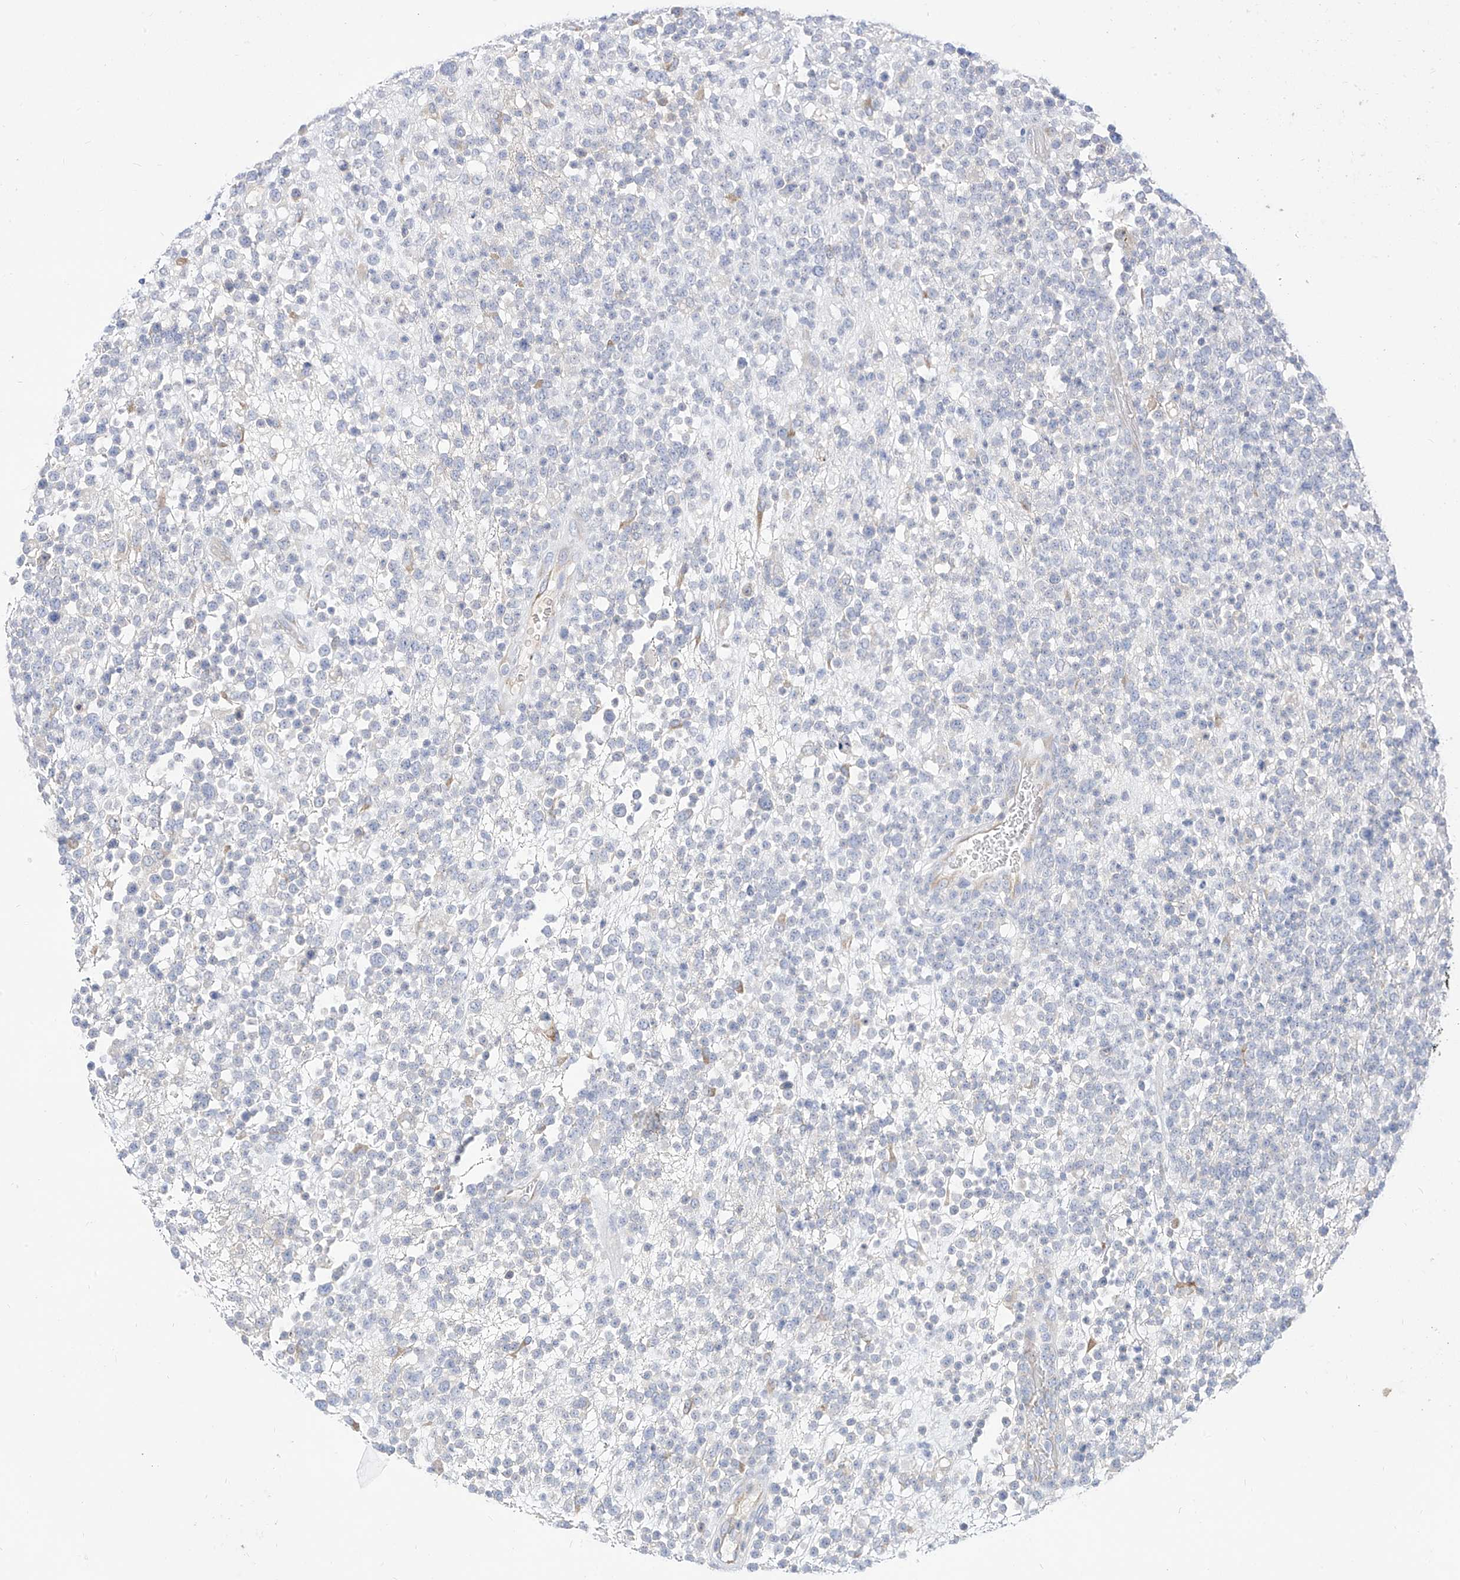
{"staining": {"intensity": "negative", "quantity": "none", "location": "none"}, "tissue": "lymphoma", "cell_type": "Tumor cells", "image_type": "cancer", "snomed": [{"axis": "morphology", "description": "Malignant lymphoma, non-Hodgkin's type, High grade"}, {"axis": "topography", "description": "Colon"}], "caption": "Immunohistochemical staining of human lymphoma demonstrates no significant positivity in tumor cells. (Brightfield microscopy of DAB (3,3'-diaminobenzidine) immunohistochemistry (IHC) at high magnification).", "gene": "RASA2", "patient": {"sex": "female", "age": 53}}